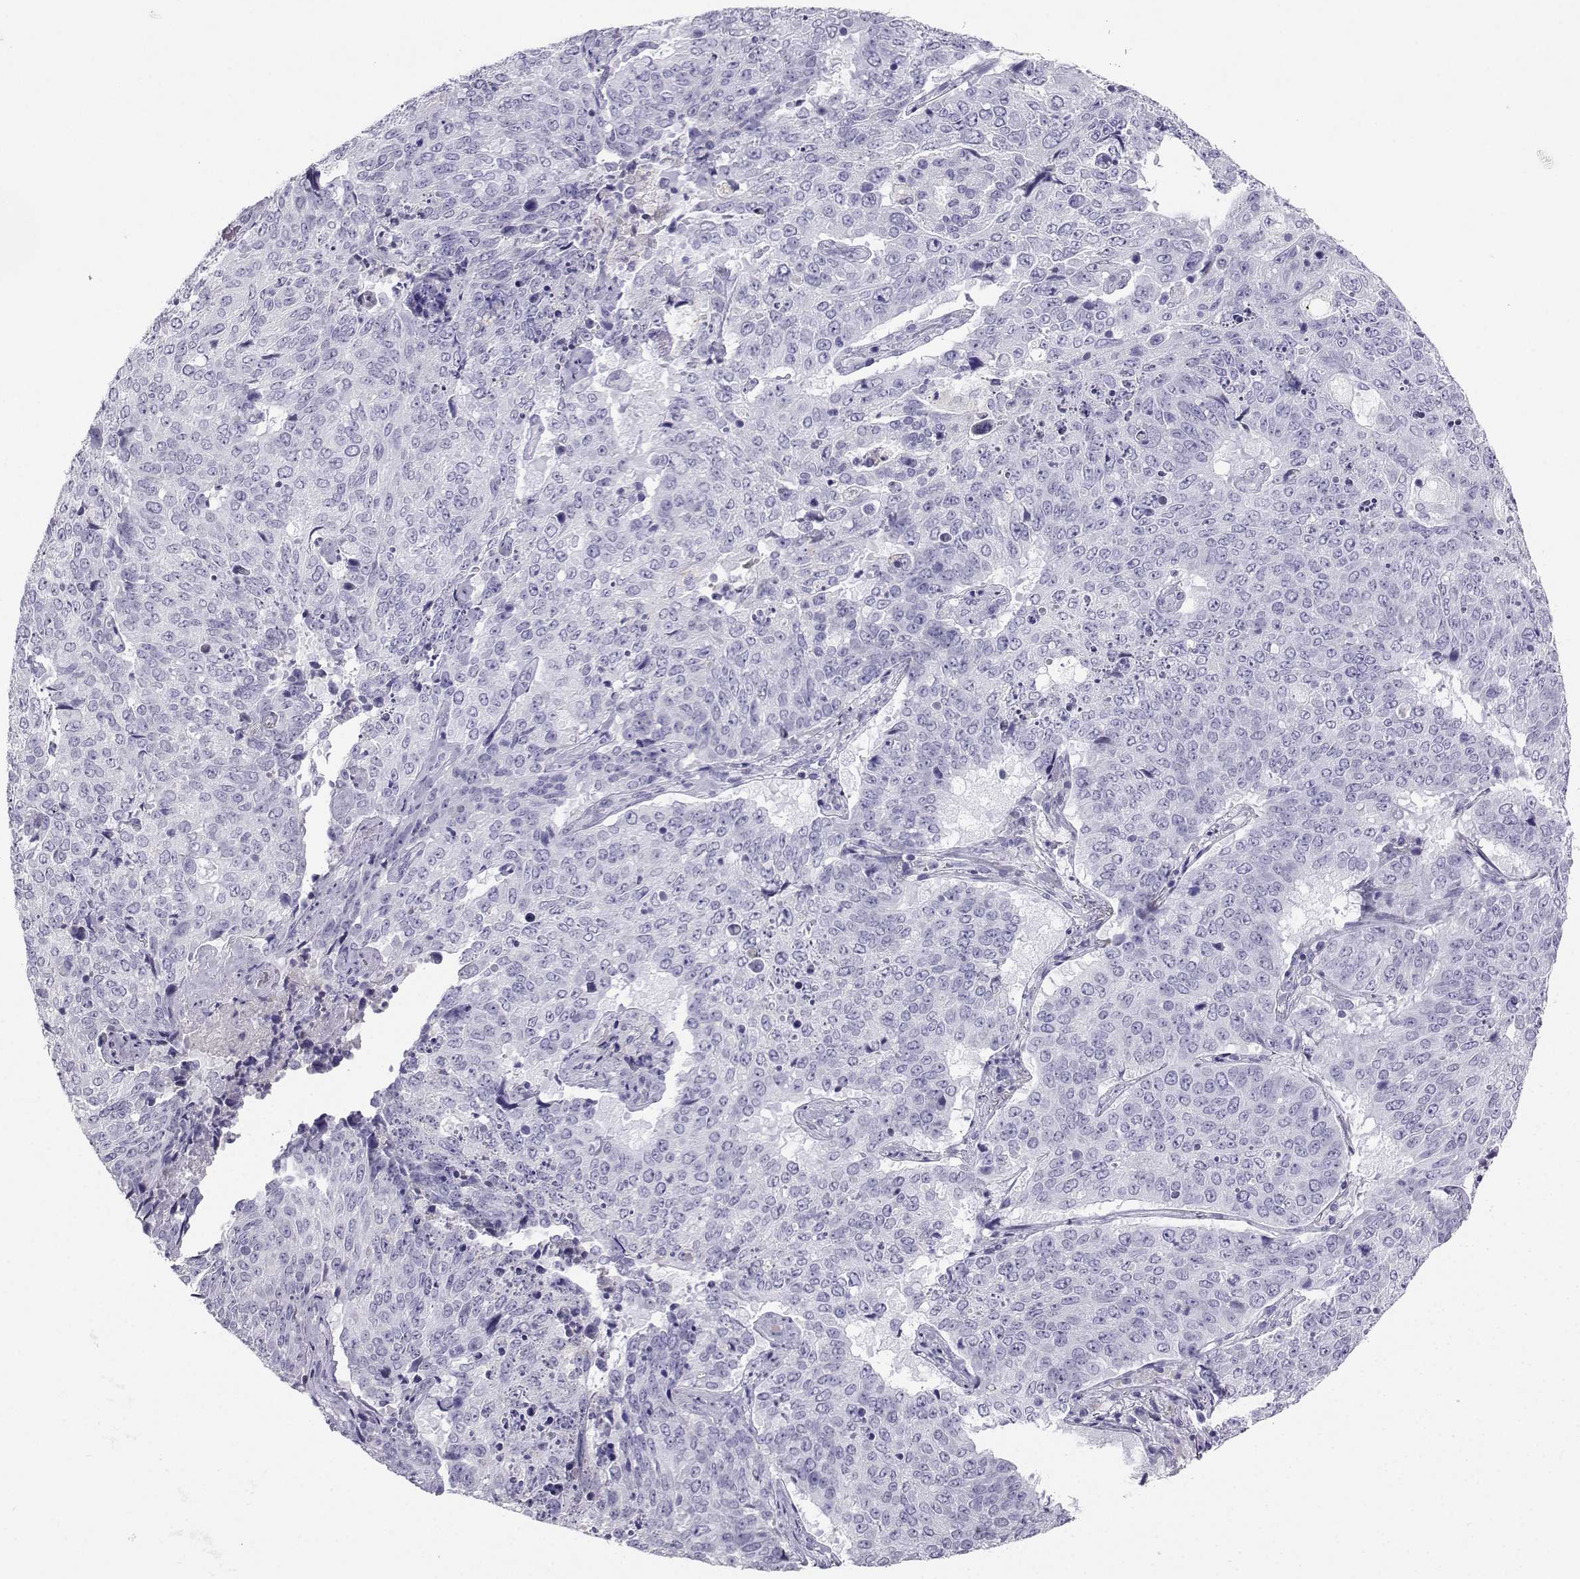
{"staining": {"intensity": "negative", "quantity": "none", "location": "none"}, "tissue": "lung cancer", "cell_type": "Tumor cells", "image_type": "cancer", "snomed": [{"axis": "morphology", "description": "Normal tissue, NOS"}, {"axis": "morphology", "description": "Squamous cell carcinoma, NOS"}, {"axis": "topography", "description": "Bronchus"}, {"axis": "topography", "description": "Lung"}], "caption": "DAB (3,3'-diaminobenzidine) immunohistochemical staining of human lung cancer reveals no significant positivity in tumor cells.", "gene": "GRIK4", "patient": {"sex": "male", "age": 64}}